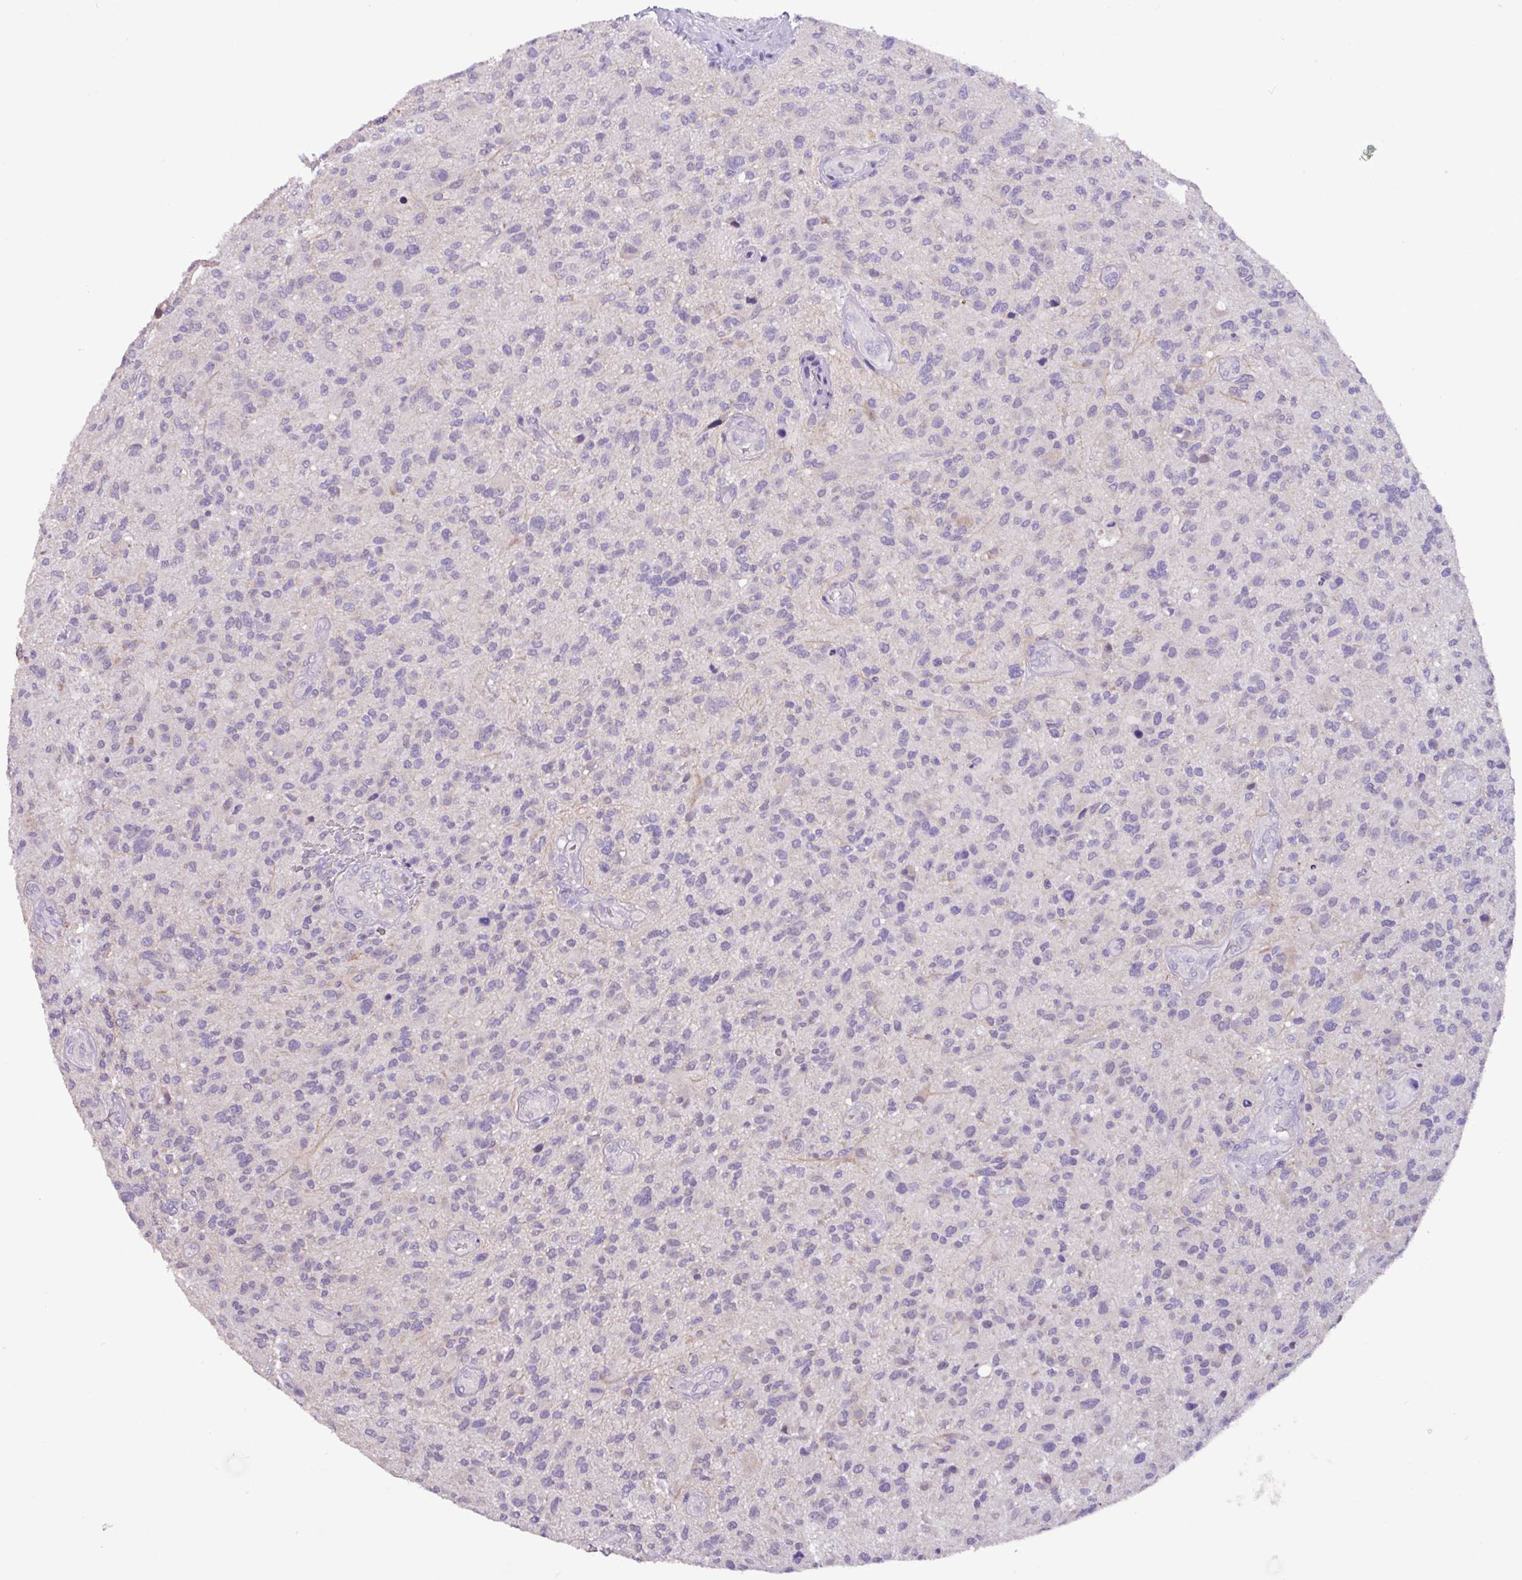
{"staining": {"intensity": "negative", "quantity": "none", "location": "none"}, "tissue": "glioma", "cell_type": "Tumor cells", "image_type": "cancer", "snomed": [{"axis": "morphology", "description": "Glioma, malignant, High grade"}, {"axis": "topography", "description": "Brain"}], "caption": "Tumor cells show no significant protein staining in glioma.", "gene": "PAX8", "patient": {"sex": "male", "age": 47}}